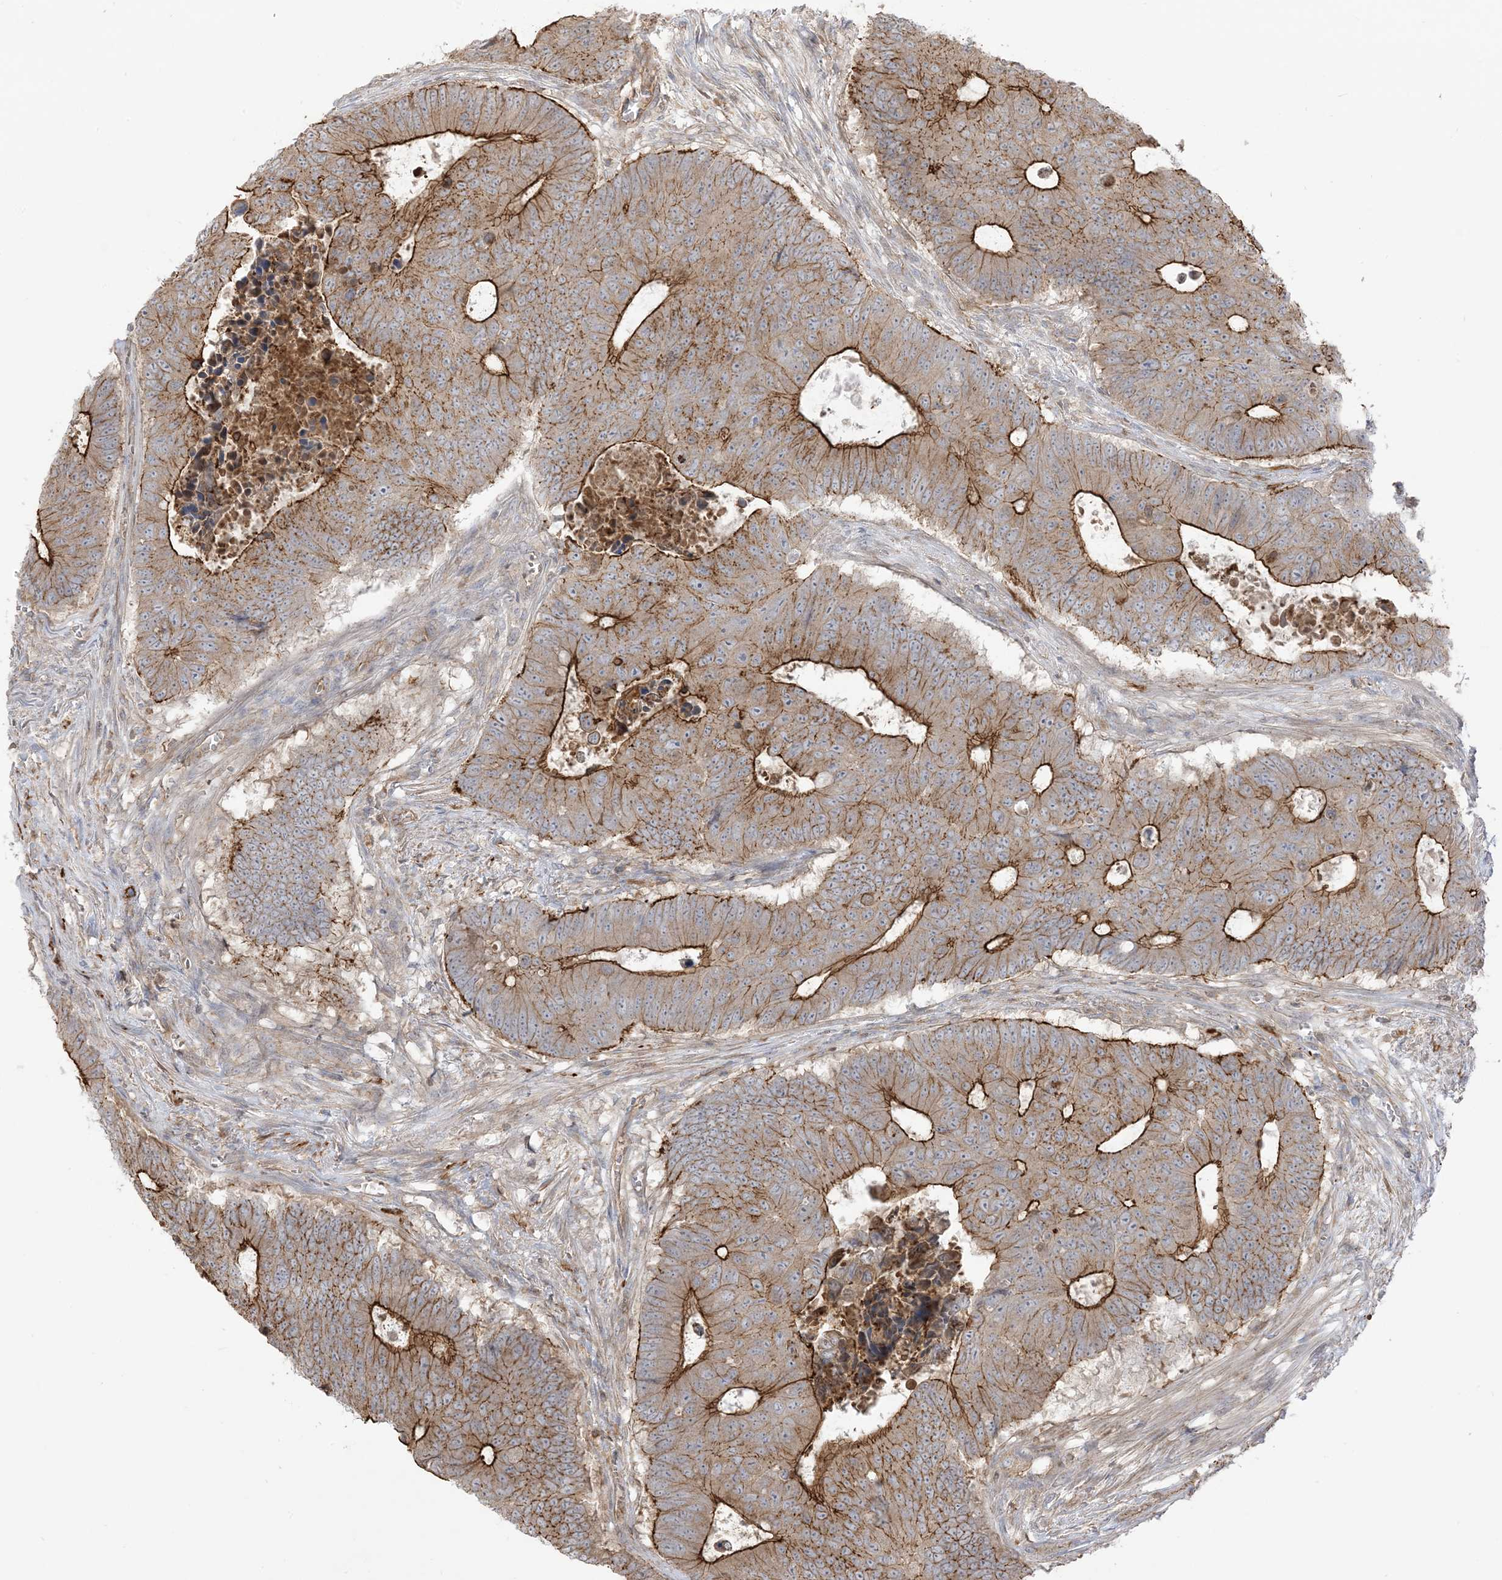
{"staining": {"intensity": "strong", "quantity": "25%-75%", "location": "cytoplasmic/membranous"}, "tissue": "colorectal cancer", "cell_type": "Tumor cells", "image_type": "cancer", "snomed": [{"axis": "morphology", "description": "Adenocarcinoma, NOS"}, {"axis": "topography", "description": "Colon"}], "caption": "Protein staining displays strong cytoplasmic/membranous positivity in approximately 25%-75% of tumor cells in adenocarcinoma (colorectal).", "gene": "ICMT", "patient": {"sex": "male", "age": 87}}